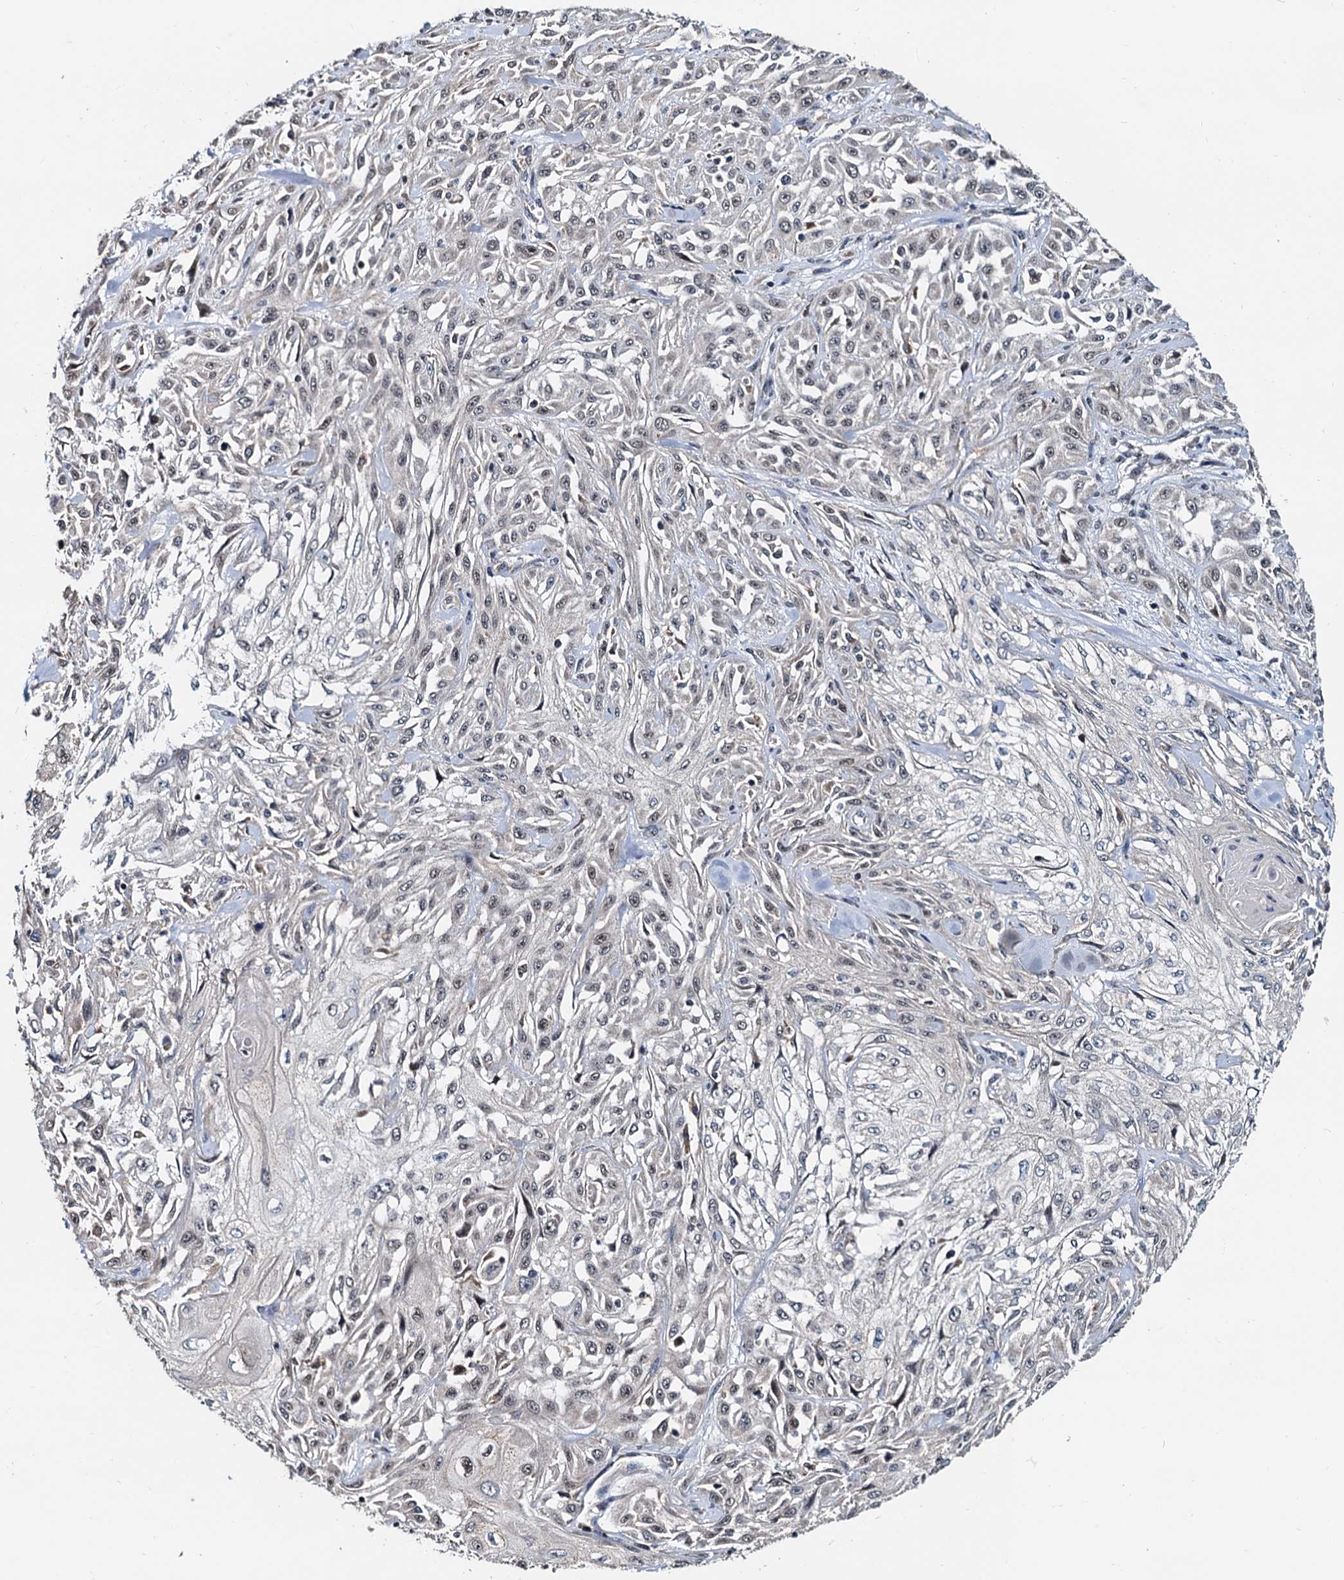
{"staining": {"intensity": "weak", "quantity": "<25%", "location": "cytoplasmic/membranous,nuclear"}, "tissue": "skin cancer", "cell_type": "Tumor cells", "image_type": "cancer", "snomed": [{"axis": "morphology", "description": "Squamous cell carcinoma, NOS"}, {"axis": "morphology", "description": "Squamous cell carcinoma, metastatic, NOS"}, {"axis": "topography", "description": "Skin"}, {"axis": "topography", "description": "Lymph node"}], "caption": "This photomicrograph is of skin cancer (metastatic squamous cell carcinoma) stained with immunohistochemistry to label a protein in brown with the nuclei are counter-stained blue. There is no positivity in tumor cells.", "gene": "MCMBP", "patient": {"sex": "male", "age": 75}}